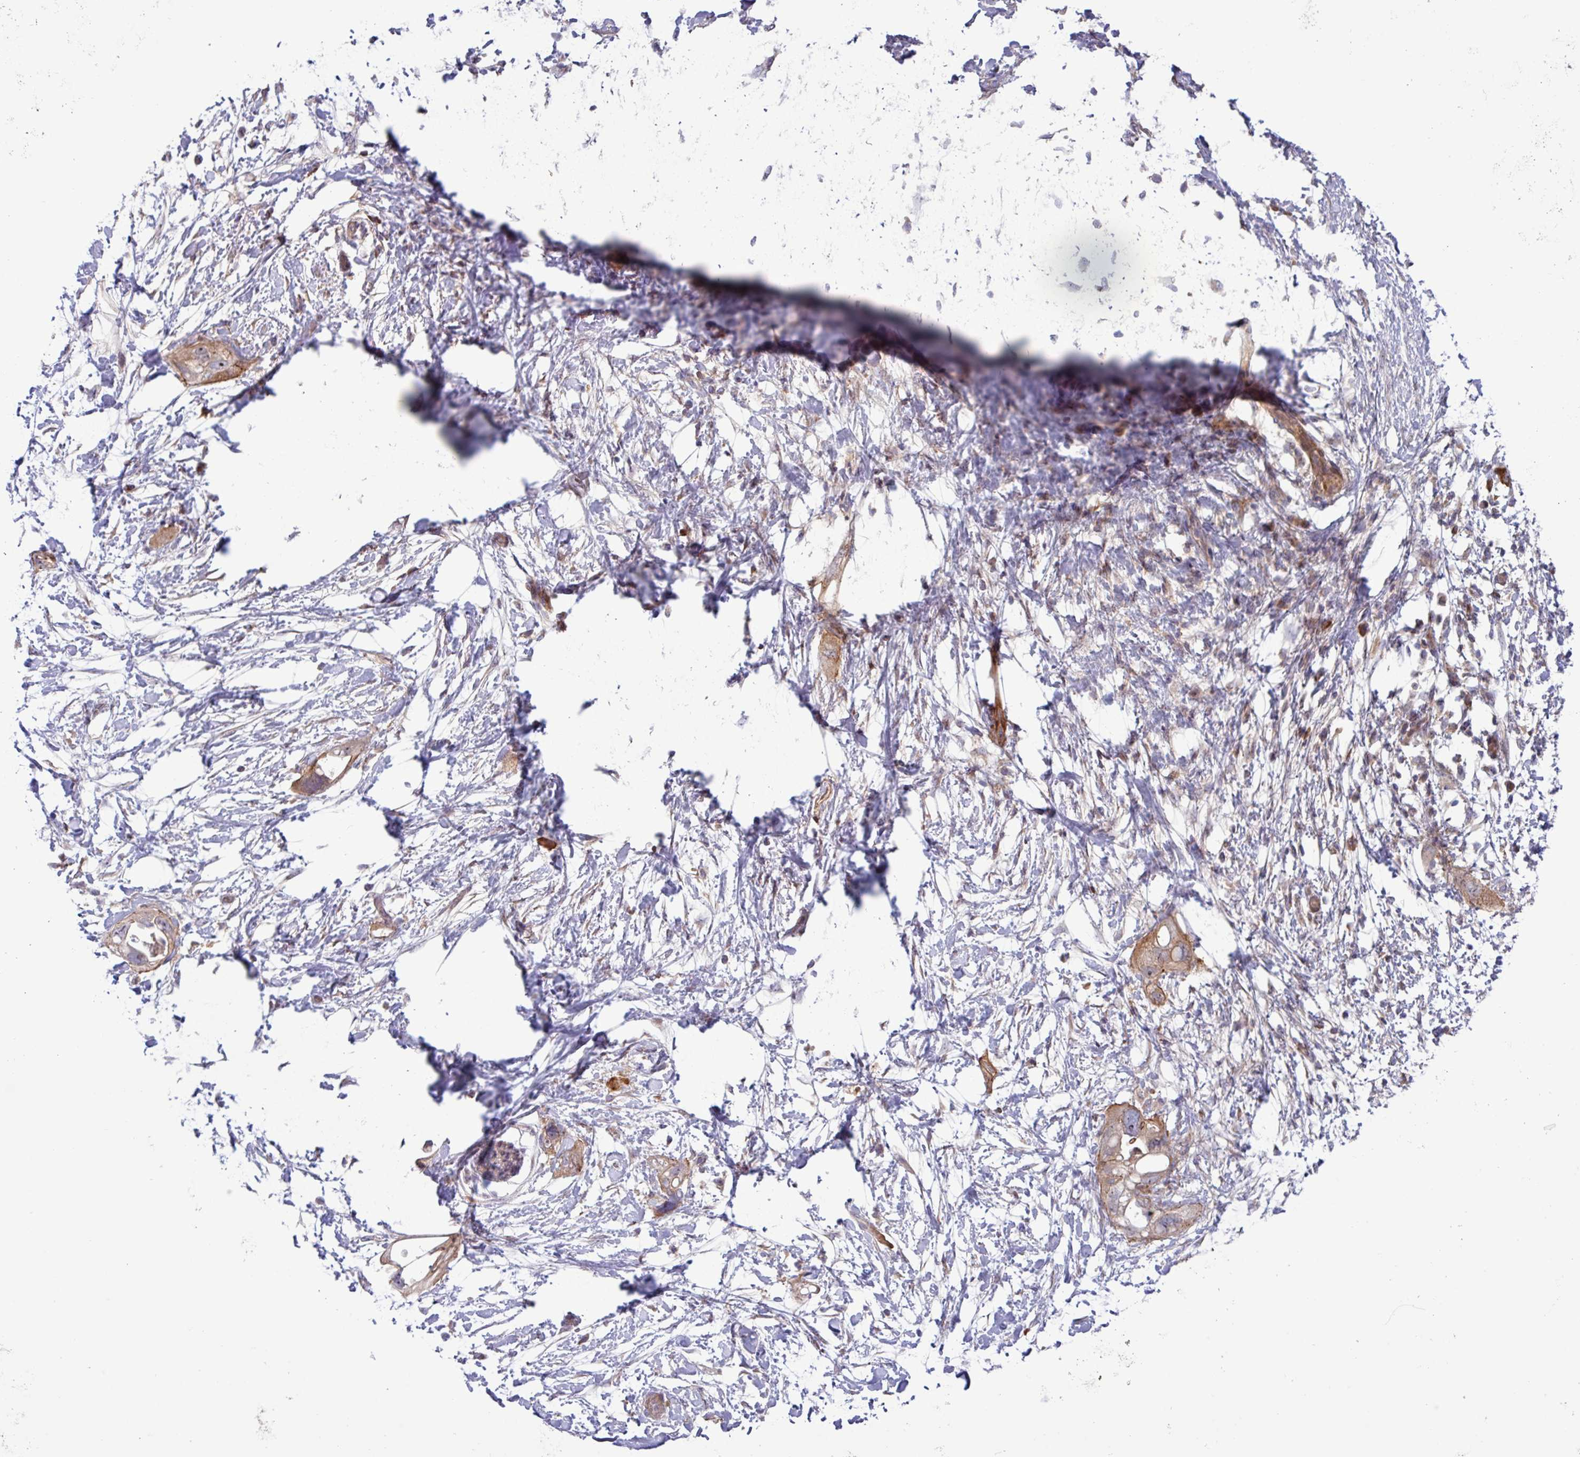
{"staining": {"intensity": "moderate", "quantity": "25%-75%", "location": "cytoplasmic/membranous"}, "tissue": "pancreatic cancer", "cell_type": "Tumor cells", "image_type": "cancer", "snomed": [{"axis": "morphology", "description": "Adenocarcinoma, NOS"}, {"axis": "topography", "description": "Pancreas"}], "caption": "Immunohistochemistry (IHC) of human adenocarcinoma (pancreatic) demonstrates medium levels of moderate cytoplasmic/membranous staining in approximately 25%-75% of tumor cells. The protein of interest is shown in brown color, while the nuclei are stained blue.", "gene": "TNFSF12", "patient": {"sex": "female", "age": 72}}